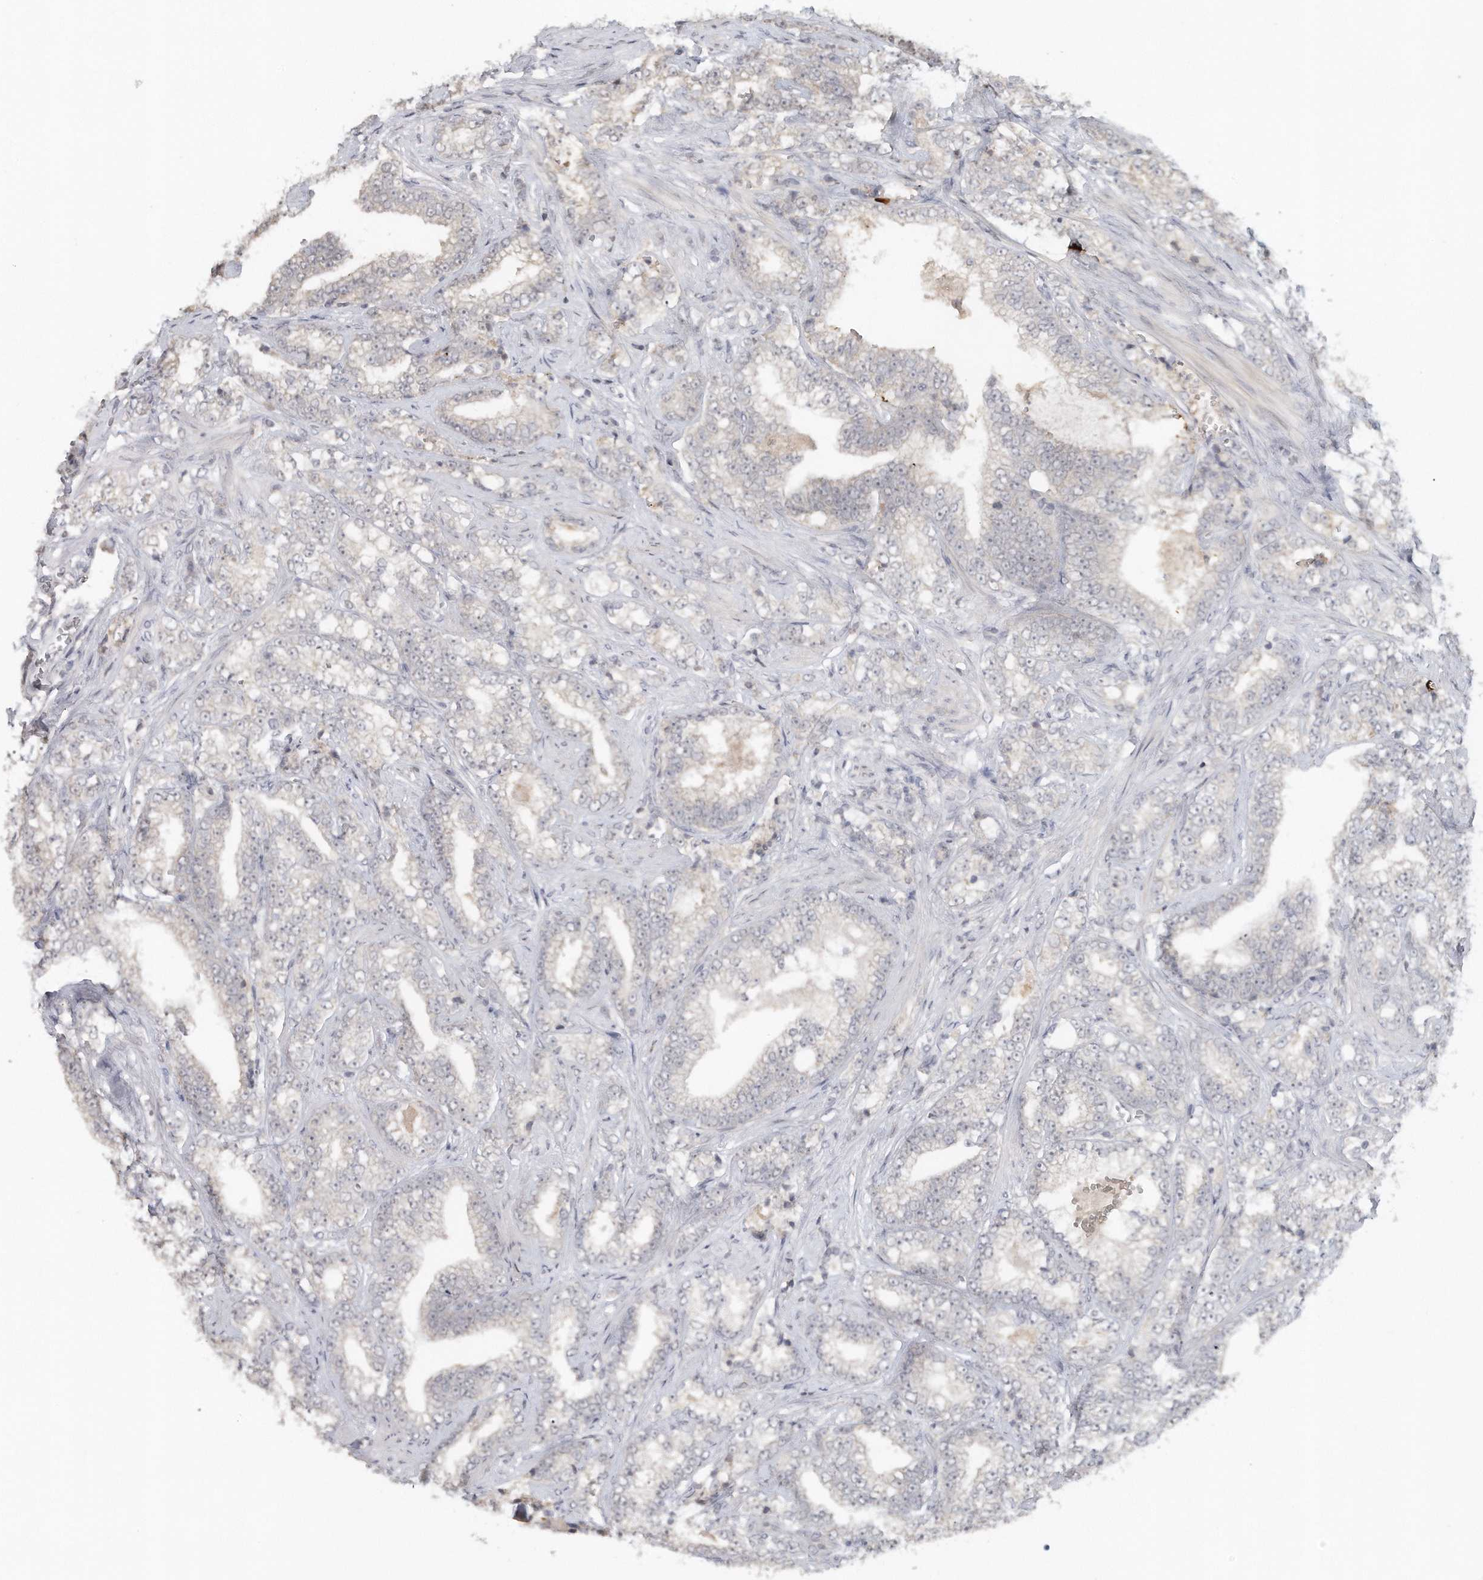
{"staining": {"intensity": "negative", "quantity": "none", "location": "none"}, "tissue": "prostate cancer", "cell_type": "Tumor cells", "image_type": "cancer", "snomed": [{"axis": "morphology", "description": "Adenocarcinoma, High grade"}, {"axis": "topography", "description": "Prostate and seminal vesicle, NOS"}], "caption": "An IHC micrograph of prostate cancer (adenocarcinoma (high-grade)) is shown. There is no staining in tumor cells of prostate cancer (adenocarcinoma (high-grade)).", "gene": "DDX43", "patient": {"sex": "male", "age": 67}}